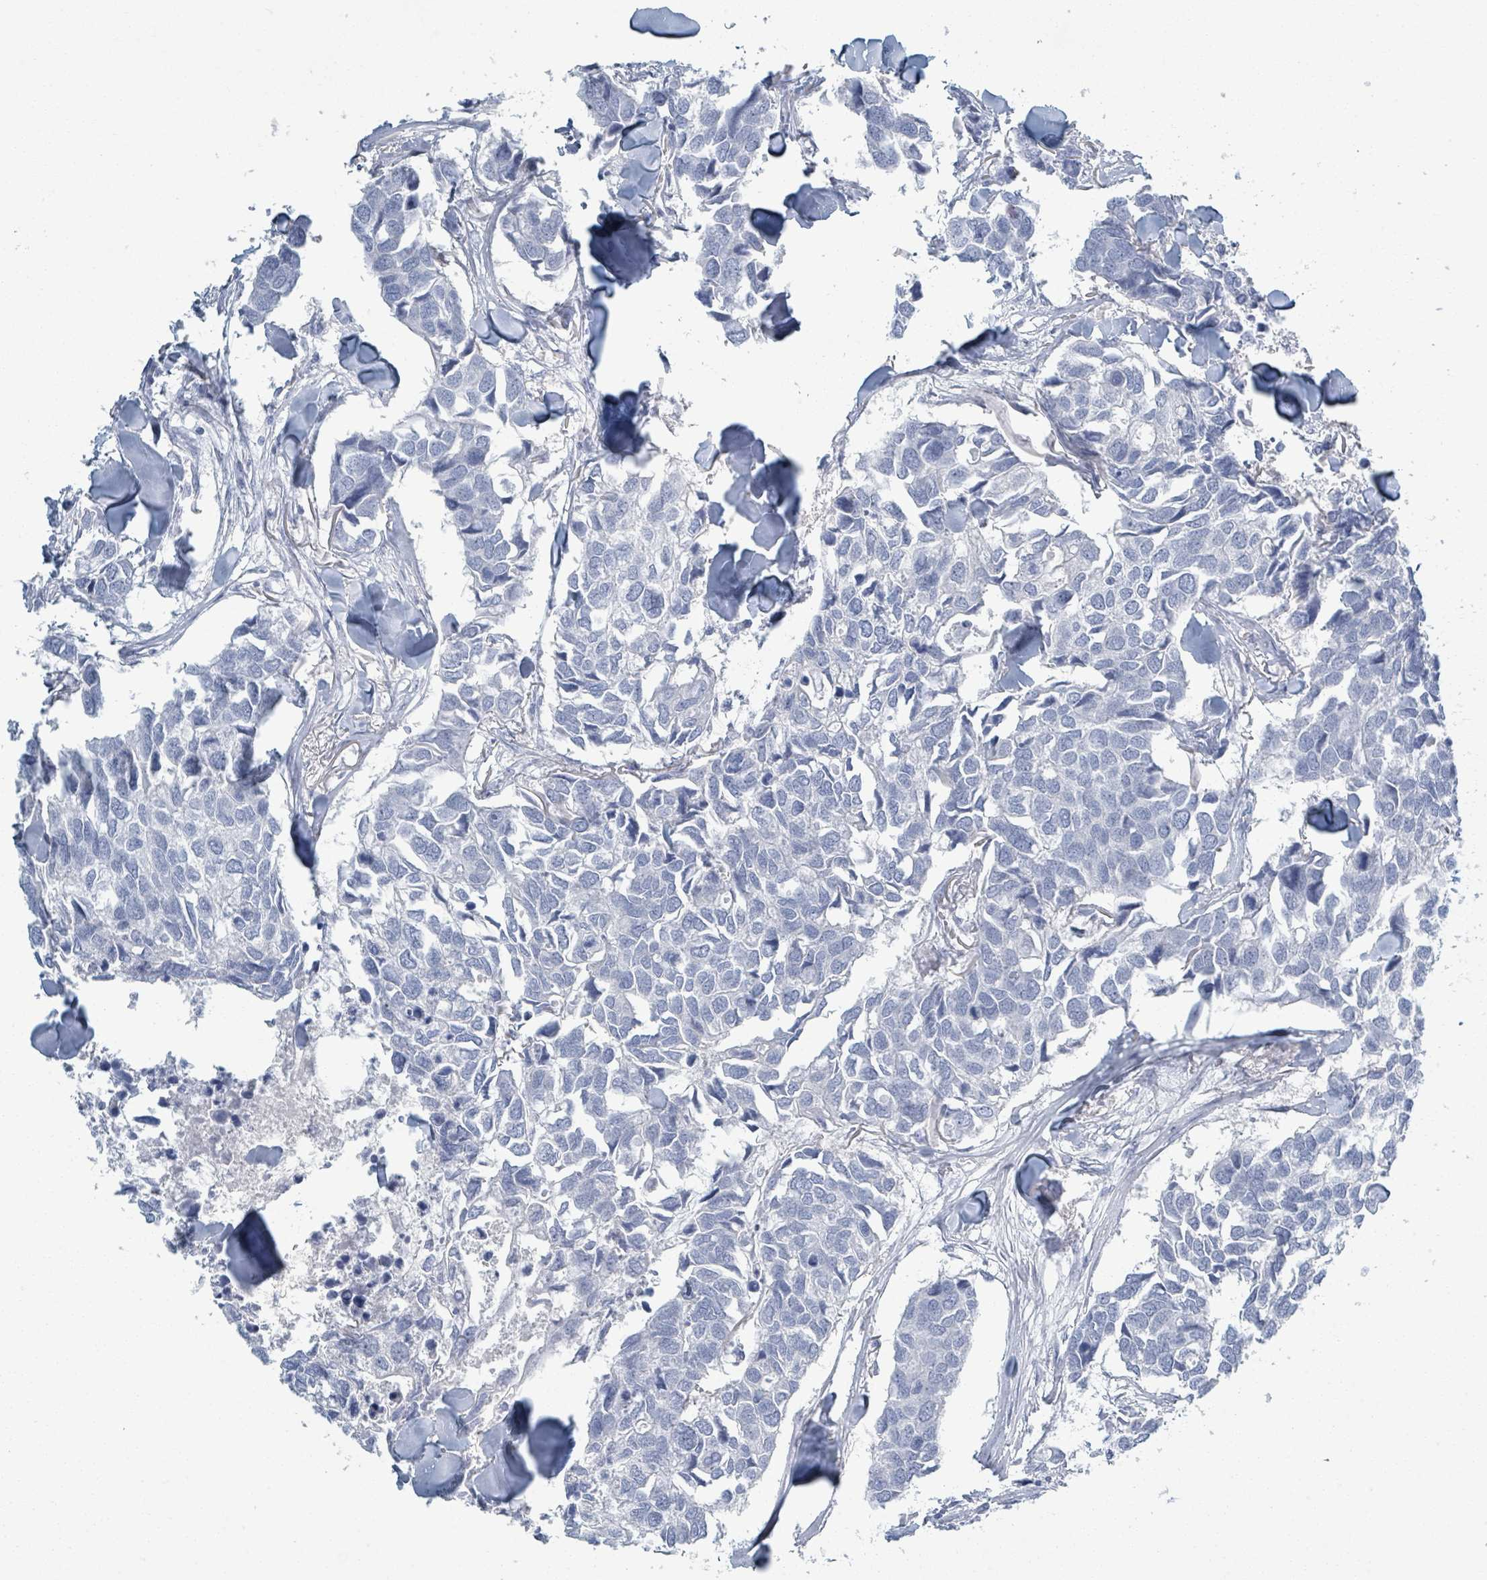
{"staining": {"intensity": "negative", "quantity": "none", "location": "none"}, "tissue": "breast cancer", "cell_type": "Tumor cells", "image_type": "cancer", "snomed": [{"axis": "morphology", "description": "Duct carcinoma"}, {"axis": "topography", "description": "Breast"}], "caption": "Breast infiltrating ductal carcinoma was stained to show a protein in brown. There is no significant expression in tumor cells.", "gene": "DEFA4", "patient": {"sex": "female", "age": 83}}